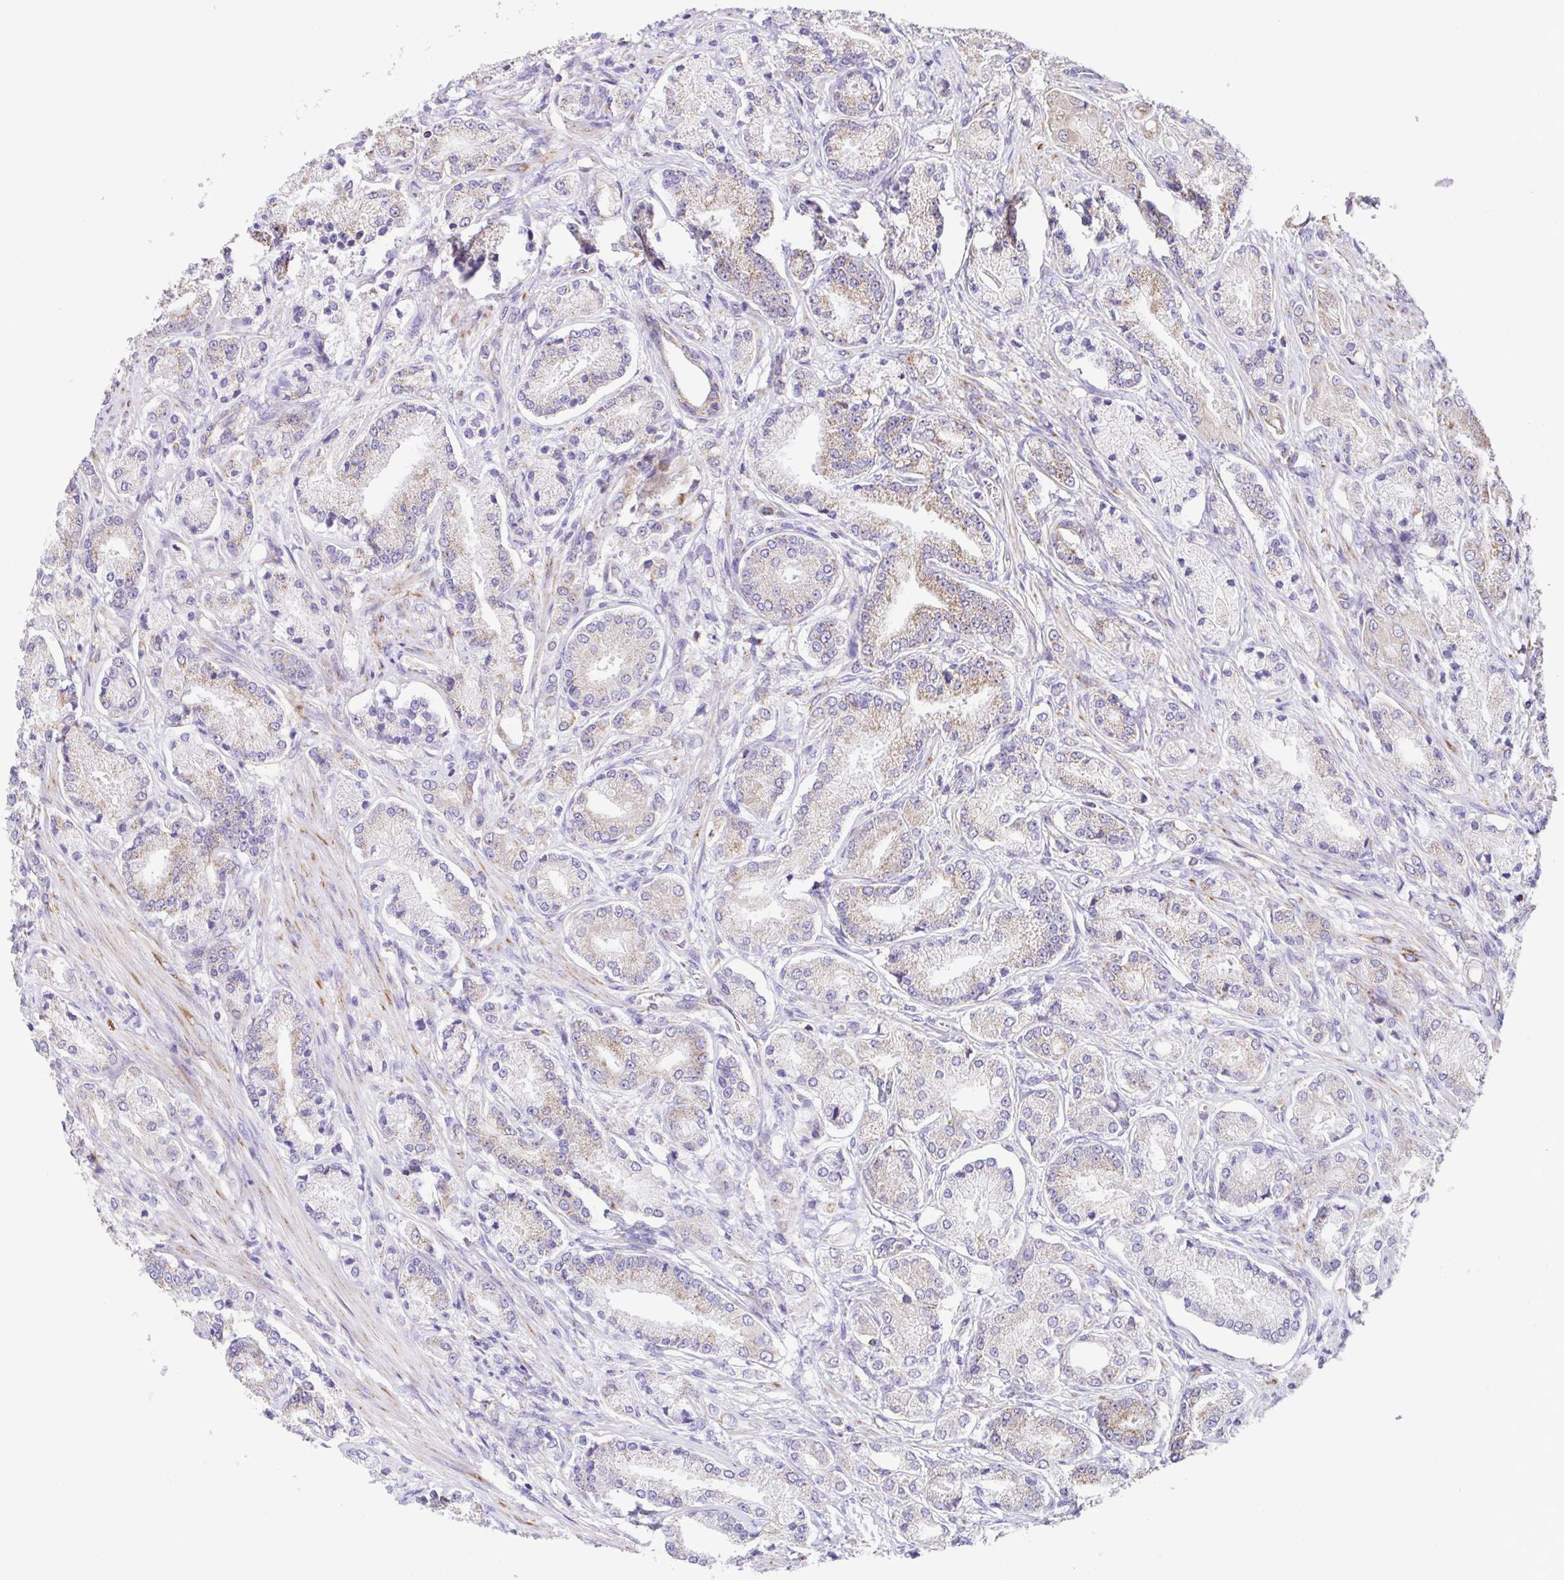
{"staining": {"intensity": "weak", "quantity": ">75%", "location": "cytoplasmic/membranous"}, "tissue": "prostate cancer", "cell_type": "Tumor cells", "image_type": "cancer", "snomed": [{"axis": "morphology", "description": "Adenocarcinoma, High grade"}, {"axis": "topography", "description": "Prostate and seminal vesicle, NOS"}], "caption": "Weak cytoplasmic/membranous staining is appreciated in about >75% of tumor cells in prostate high-grade adenocarcinoma.", "gene": "GINM1", "patient": {"sex": "male", "age": 61}}